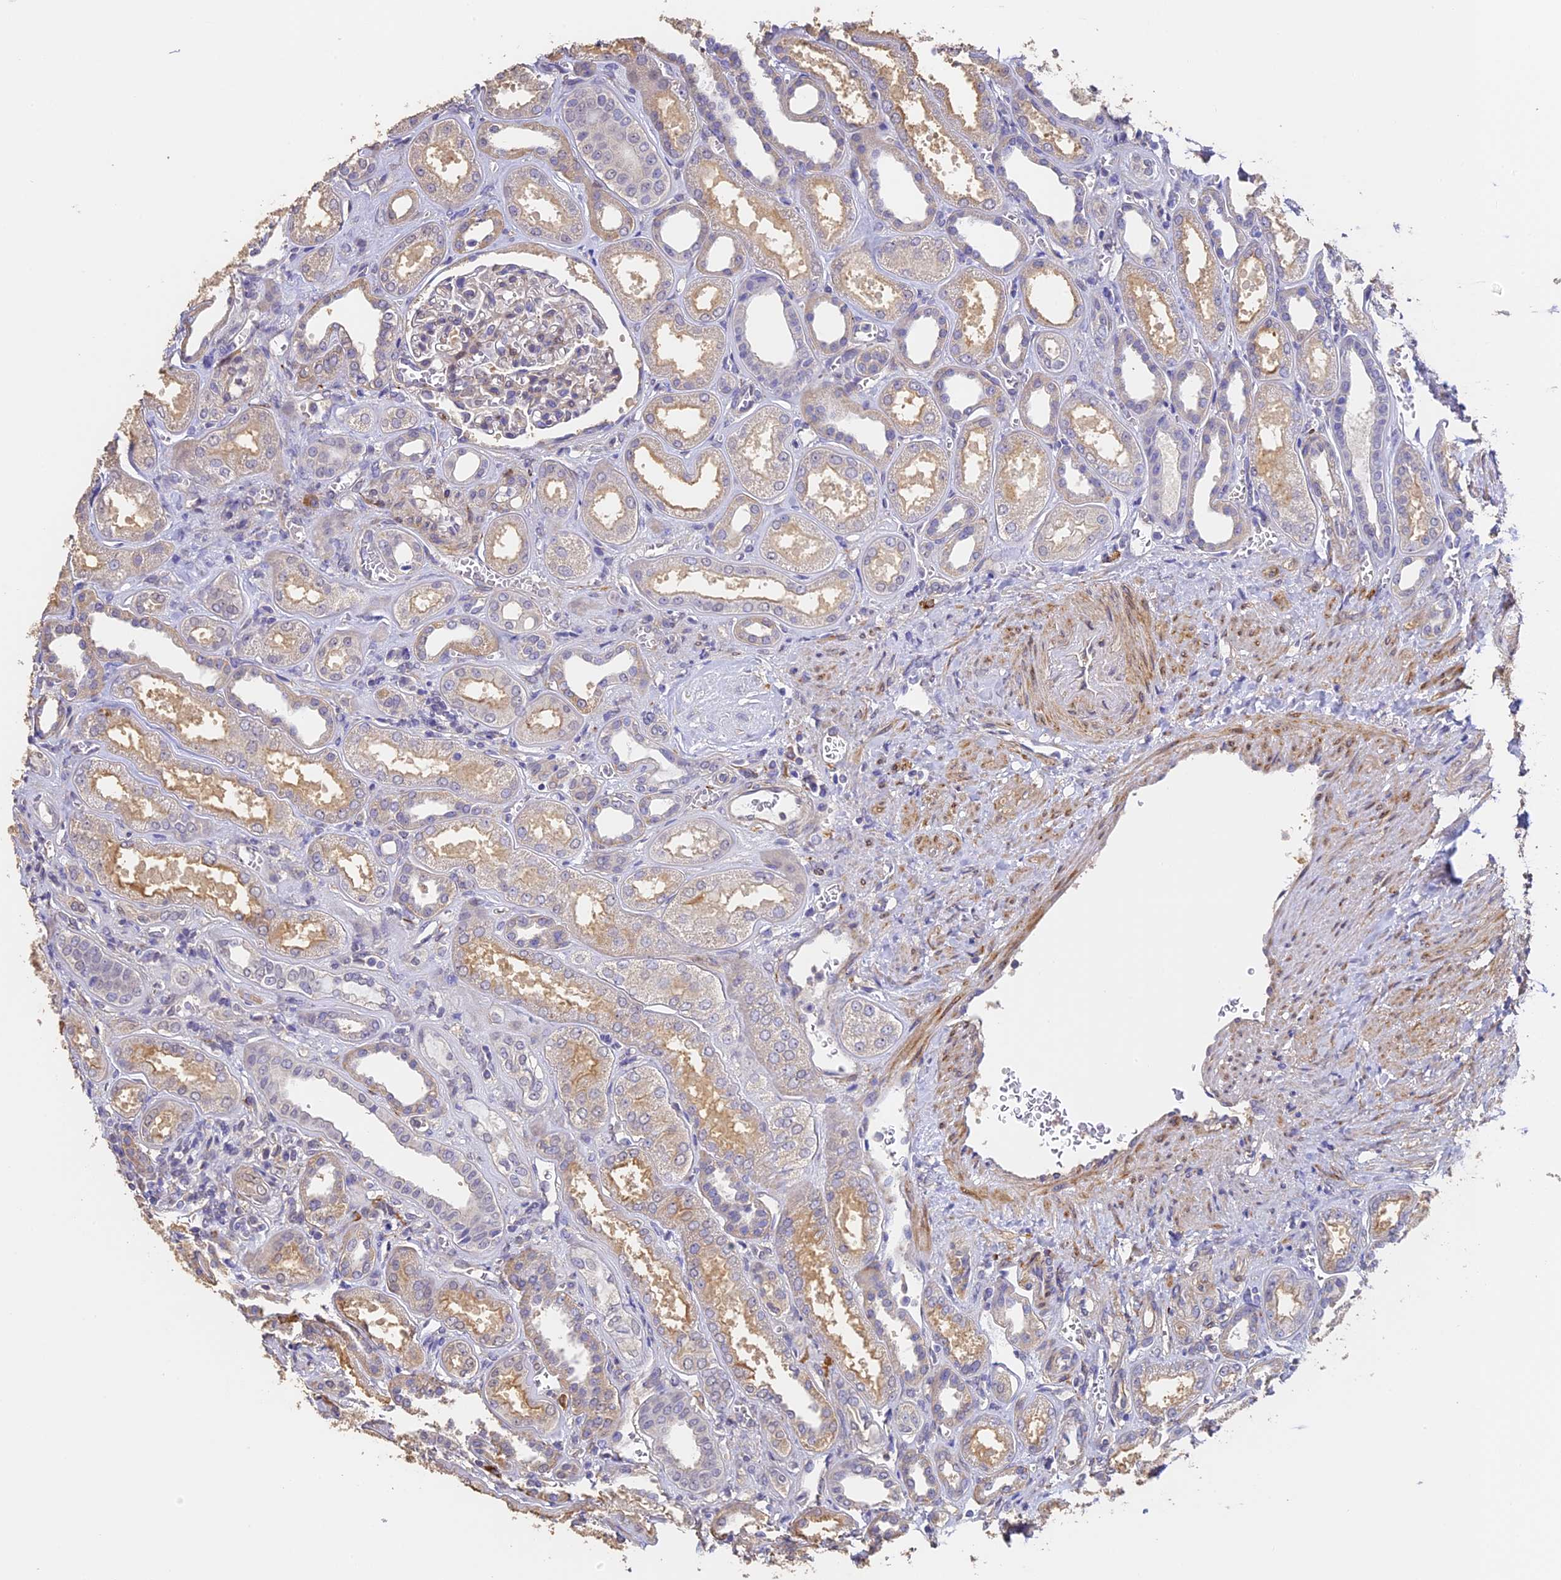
{"staining": {"intensity": "moderate", "quantity": "<25%", "location": "cytoplasmic/membranous"}, "tissue": "kidney", "cell_type": "Cells in glomeruli", "image_type": "normal", "snomed": [{"axis": "morphology", "description": "Normal tissue, NOS"}, {"axis": "morphology", "description": "Adenocarcinoma, NOS"}, {"axis": "topography", "description": "Kidney"}], "caption": "Benign kidney reveals moderate cytoplasmic/membranous expression in approximately <25% of cells in glomeruli The staining is performed using DAB brown chromogen to label protein expression. The nuclei are counter-stained blue using hematoxylin..", "gene": "SLC11A1", "patient": {"sex": "female", "age": 68}}